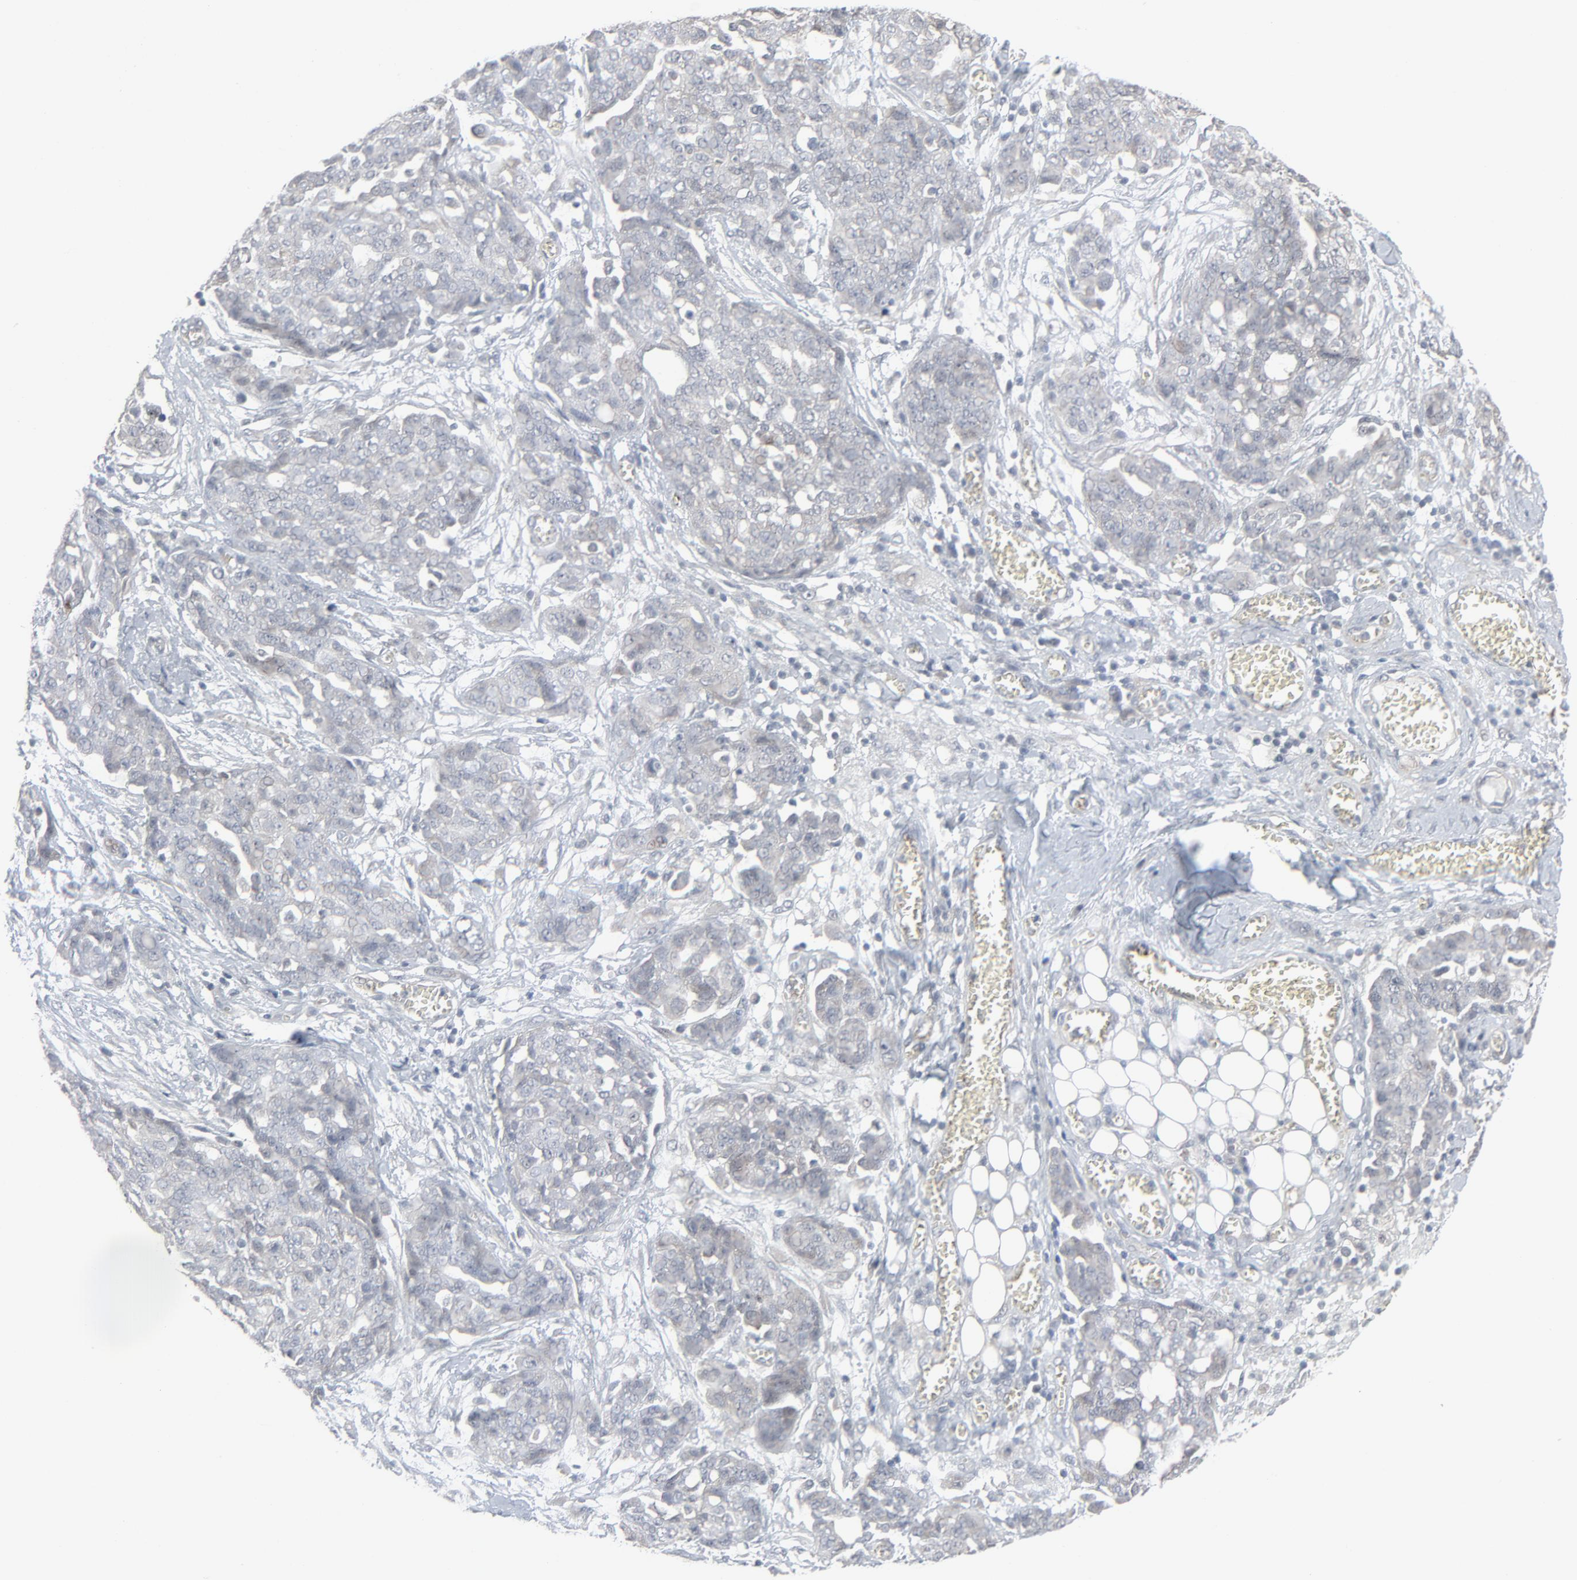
{"staining": {"intensity": "weak", "quantity": "25%-75%", "location": "cytoplasmic/membranous"}, "tissue": "ovarian cancer", "cell_type": "Tumor cells", "image_type": "cancer", "snomed": [{"axis": "morphology", "description": "Cystadenocarcinoma, serous, NOS"}, {"axis": "topography", "description": "Soft tissue"}, {"axis": "topography", "description": "Ovary"}], "caption": "Serous cystadenocarcinoma (ovarian) was stained to show a protein in brown. There is low levels of weak cytoplasmic/membranous expression in about 25%-75% of tumor cells.", "gene": "NEUROD1", "patient": {"sex": "female", "age": 57}}